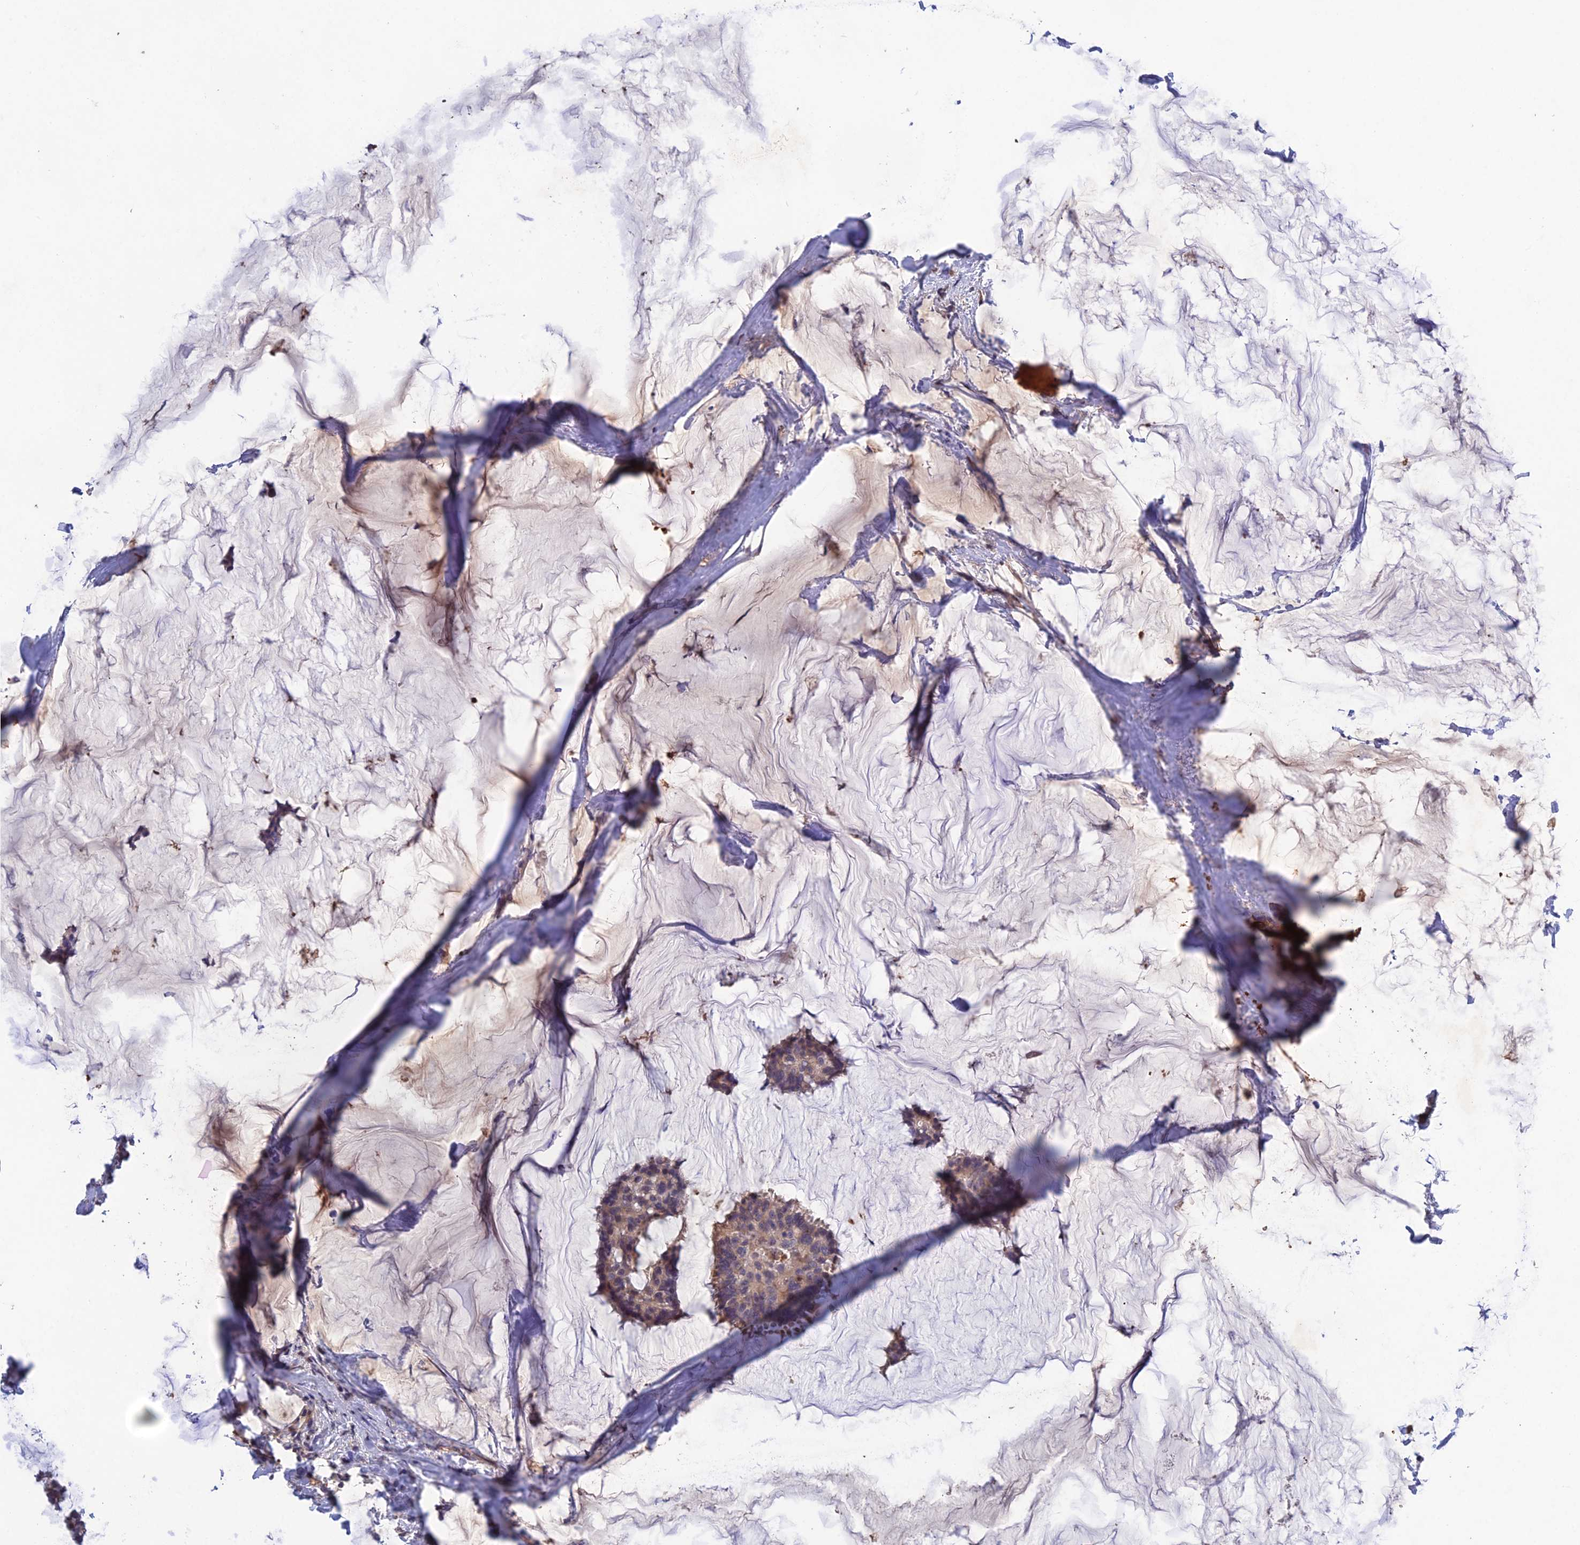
{"staining": {"intensity": "weak", "quantity": "<25%", "location": "cytoplasmic/membranous"}, "tissue": "breast cancer", "cell_type": "Tumor cells", "image_type": "cancer", "snomed": [{"axis": "morphology", "description": "Duct carcinoma"}, {"axis": "topography", "description": "Breast"}], "caption": "Tumor cells are negative for protein expression in human breast invasive ductal carcinoma.", "gene": "SLC39A13", "patient": {"sex": "female", "age": 93}}